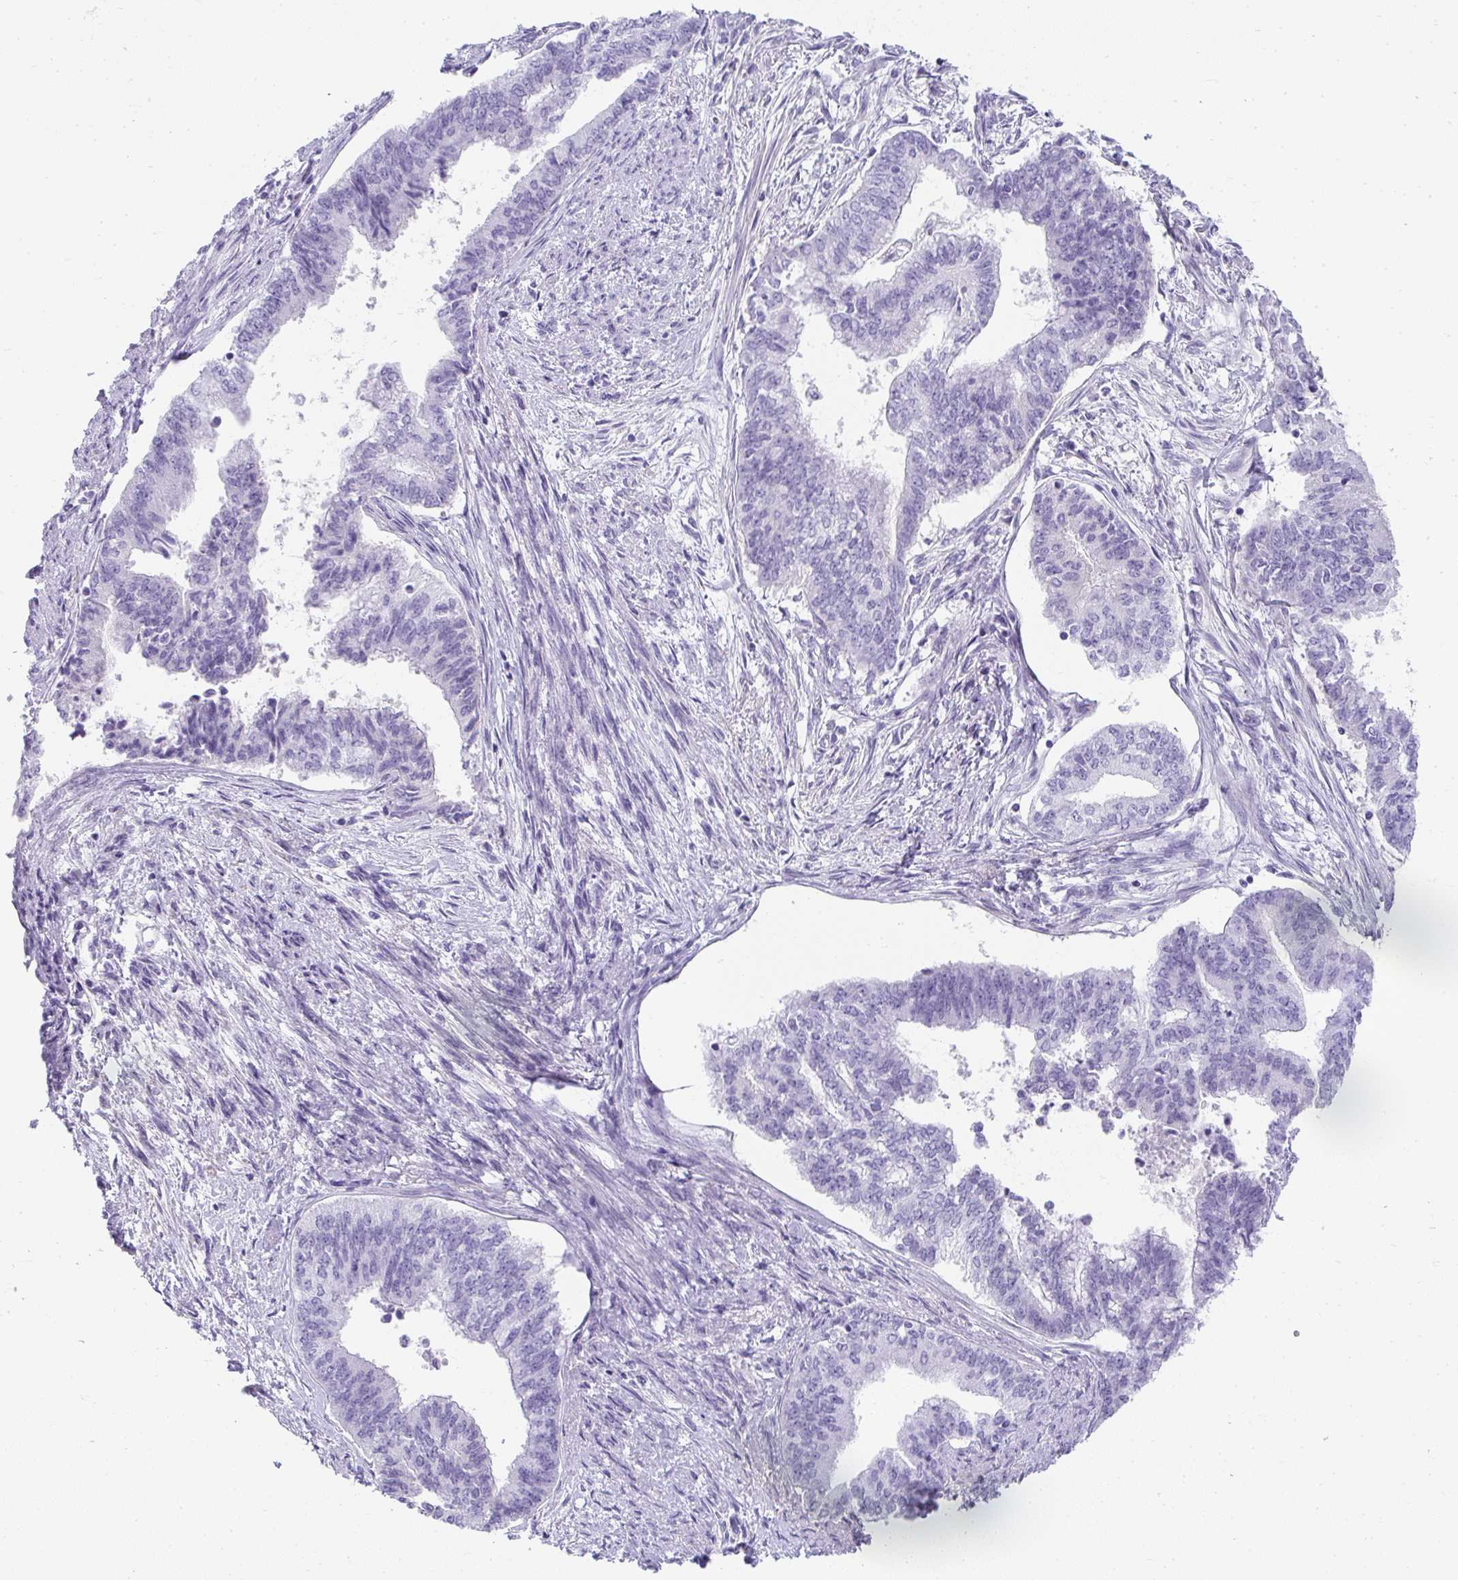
{"staining": {"intensity": "negative", "quantity": "none", "location": "none"}, "tissue": "endometrial cancer", "cell_type": "Tumor cells", "image_type": "cancer", "snomed": [{"axis": "morphology", "description": "Adenocarcinoma, NOS"}, {"axis": "topography", "description": "Endometrium"}], "caption": "Immunohistochemistry micrograph of neoplastic tissue: human adenocarcinoma (endometrial) stained with DAB reveals no significant protein expression in tumor cells.", "gene": "ZSWIM3", "patient": {"sex": "female", "age": 65}}